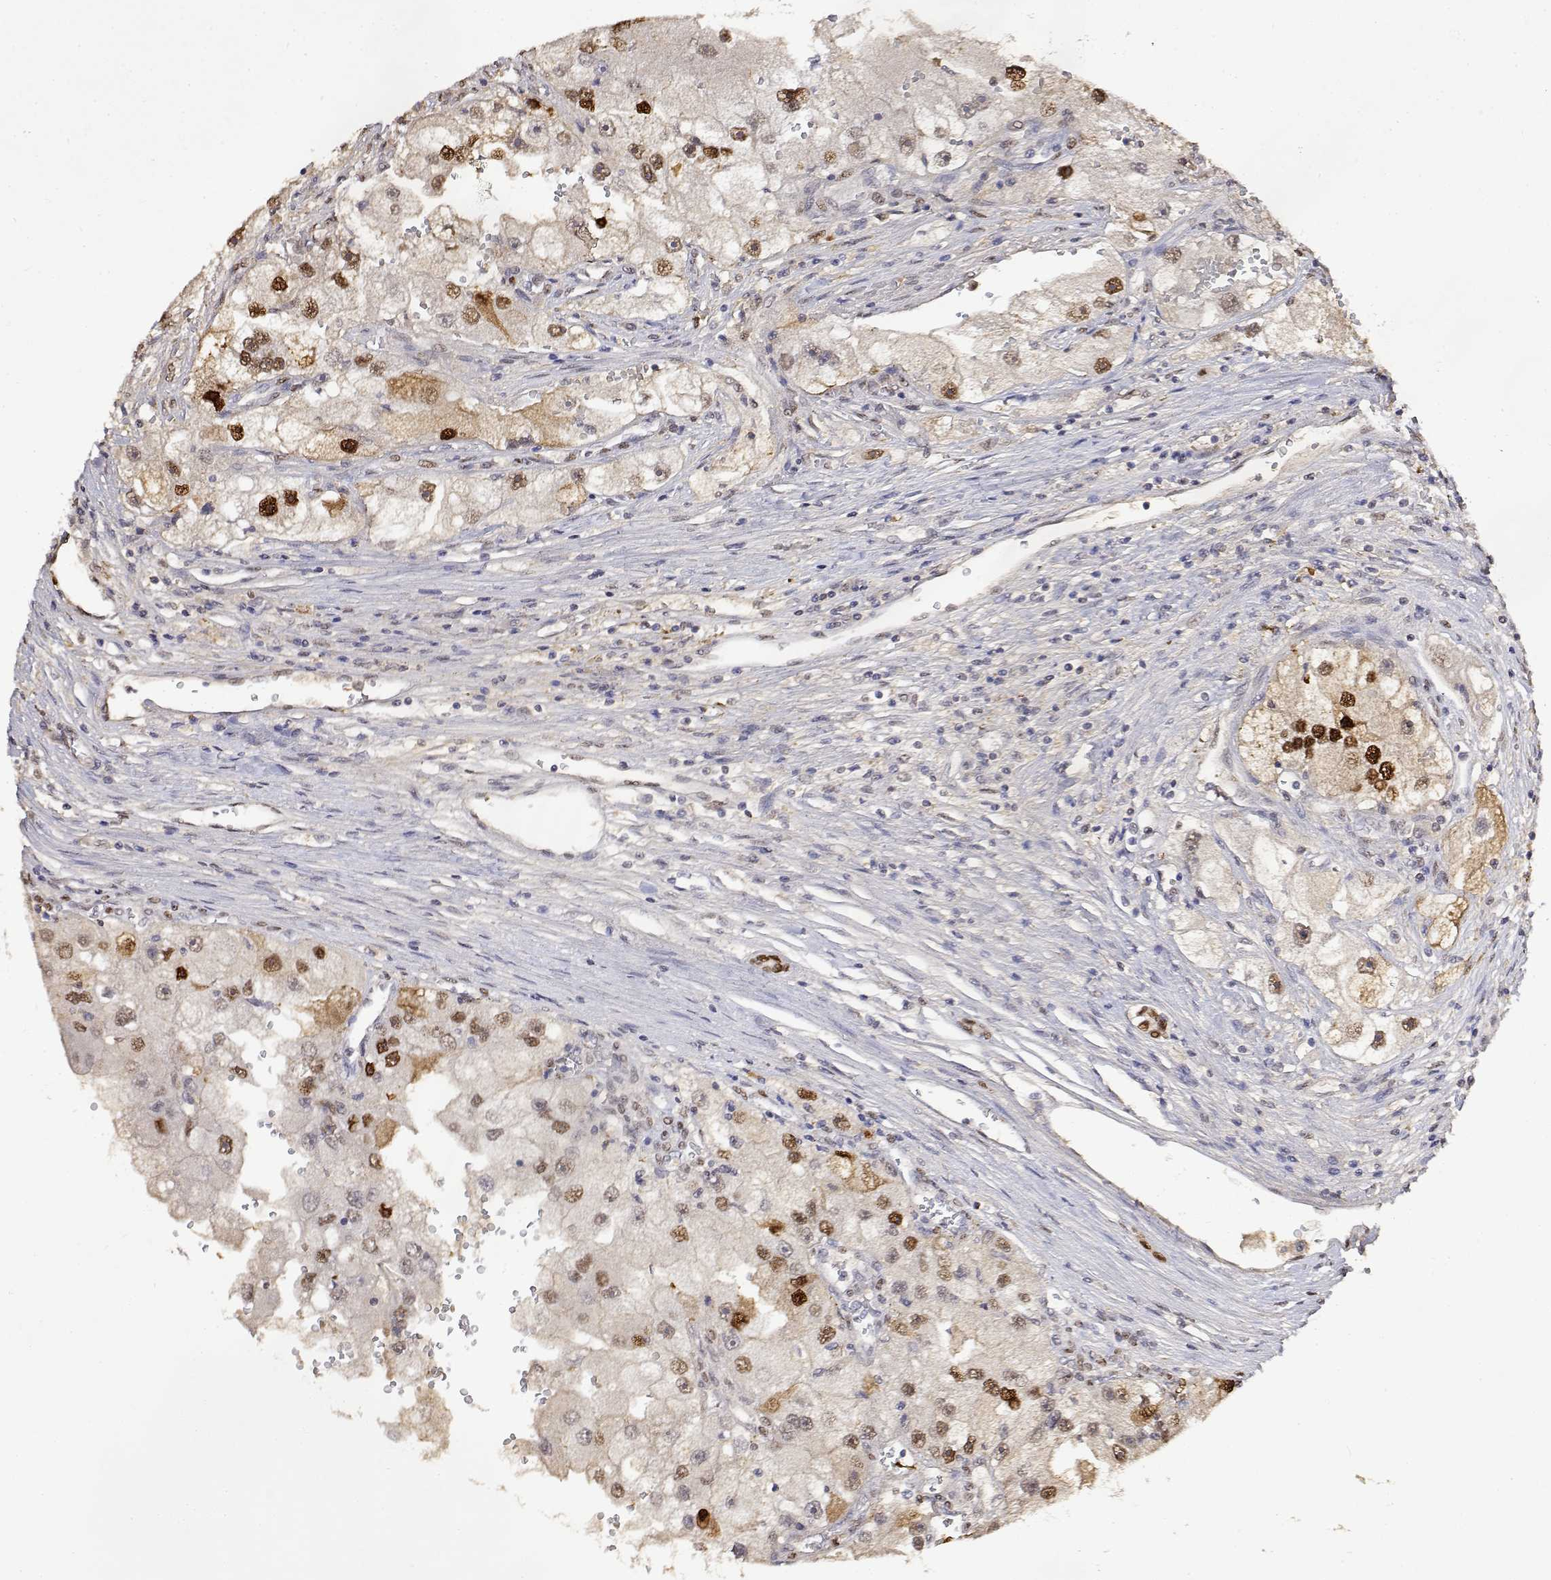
{"staining": {"intensity": "strong", "quantity": "<25%", "location": "nuclear"}, "tissue": "renal cancer", "cell_type": "Tumor cells", "image_type": "cancer", "snomed": [{"axis": "morphology", "description": "Adenocarcinoma, NOS"}, {"axis": "topography", "description": "Kidney"}], "caption": "IHC staining of renal cancer, which exhibits medium levels of strong nuclear expression in approximately <25% of tumor cells indicating strong nuclear protein staining. The staining was performed using DAB (brown) for protein detection and nuclei were counterstained in hematoxylin (blue).", "gene": "TPI1", "patient": {"sex": "male", "age": 63}}